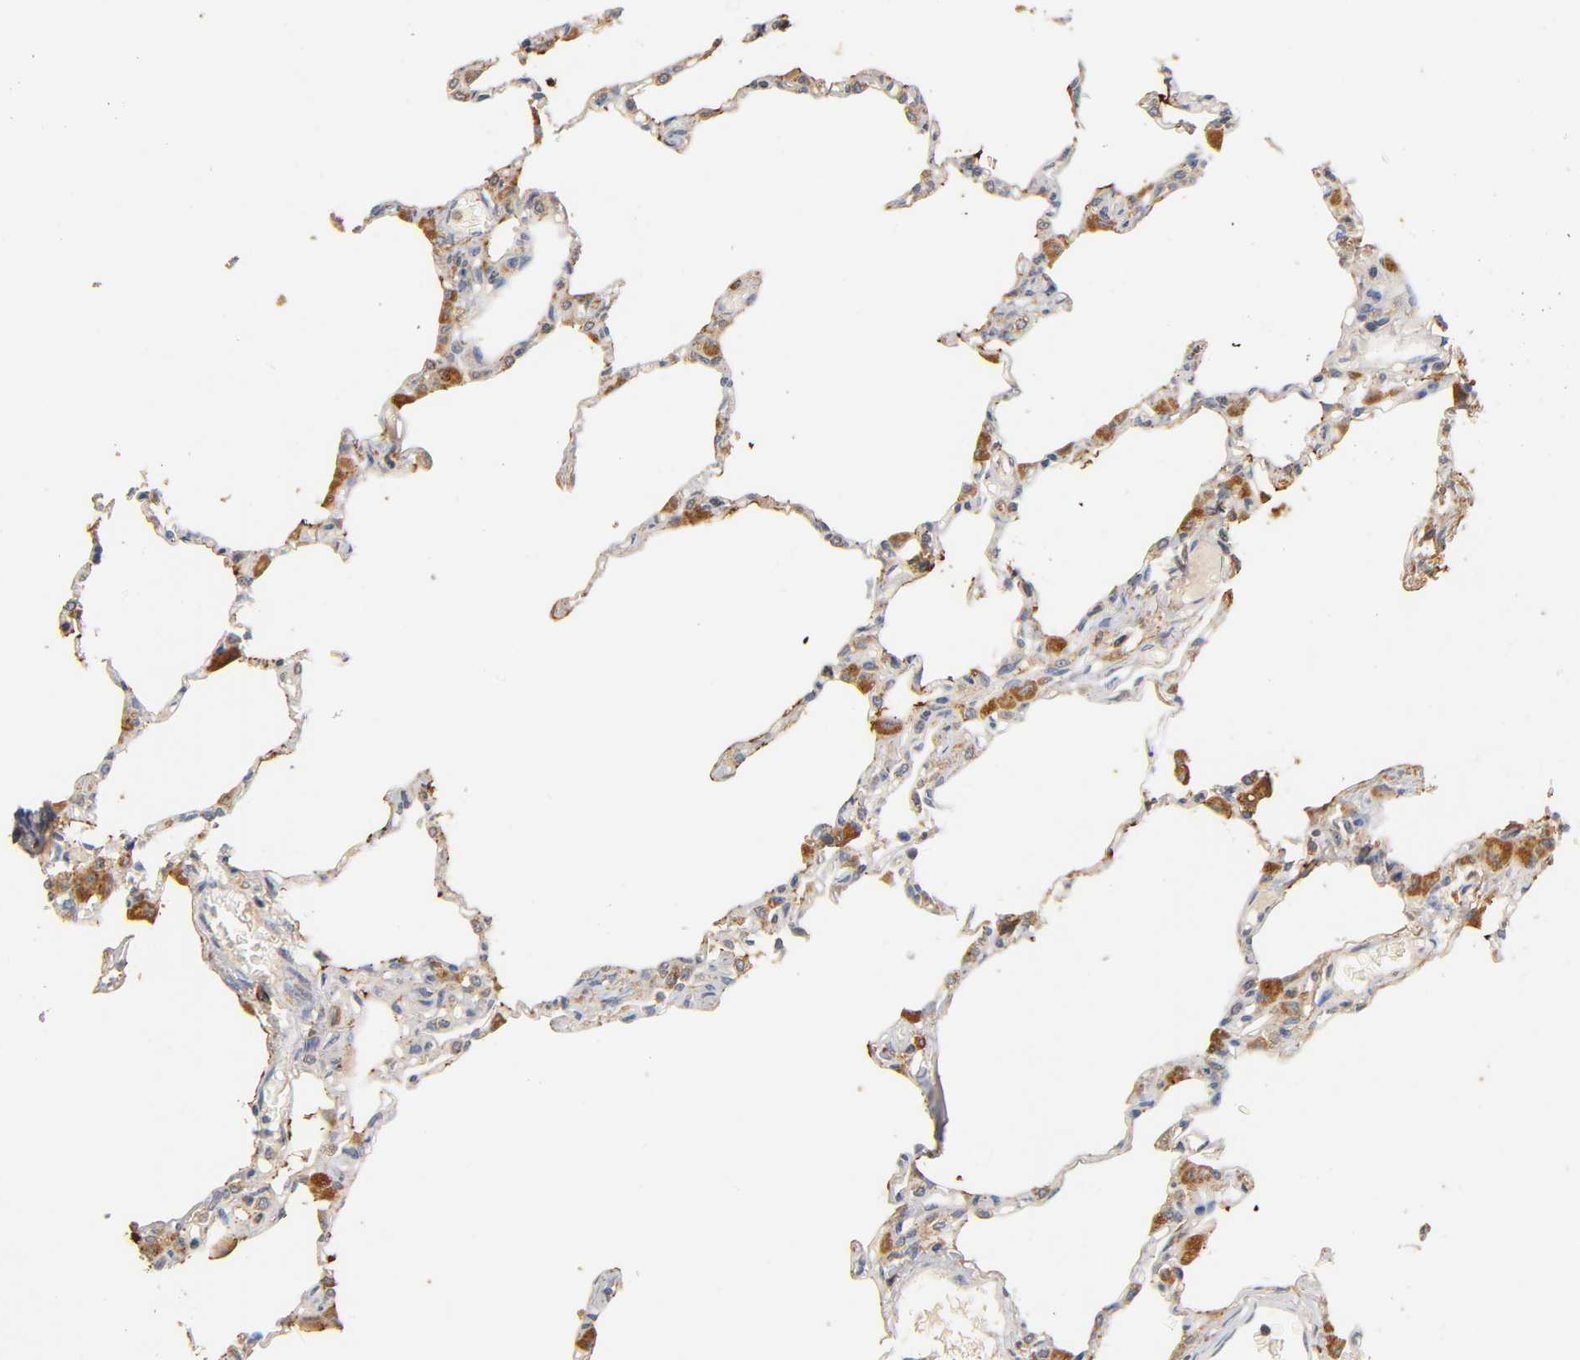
{"staining": {"intensity": "moderate", "quantity": "<25%", "location": "cytoplasmic/membranous"}, "tissue": "lung", "cell_type": "Alveolar cells", "image_type": "normal", "snomed": [{"axis": "morphology", "description": "Normal tissue, NOS"}, {"axis": "topography", "description": "Lung"}], "caption": "Immunohistochemical staining of unremarkable human lung demonstrates <25% levels of moderate cytoplasmic/membranous protein expression in about <25% of alveolar cells.", "gene": "SCAP", "patient": {"sex": "female", "age": 49}}